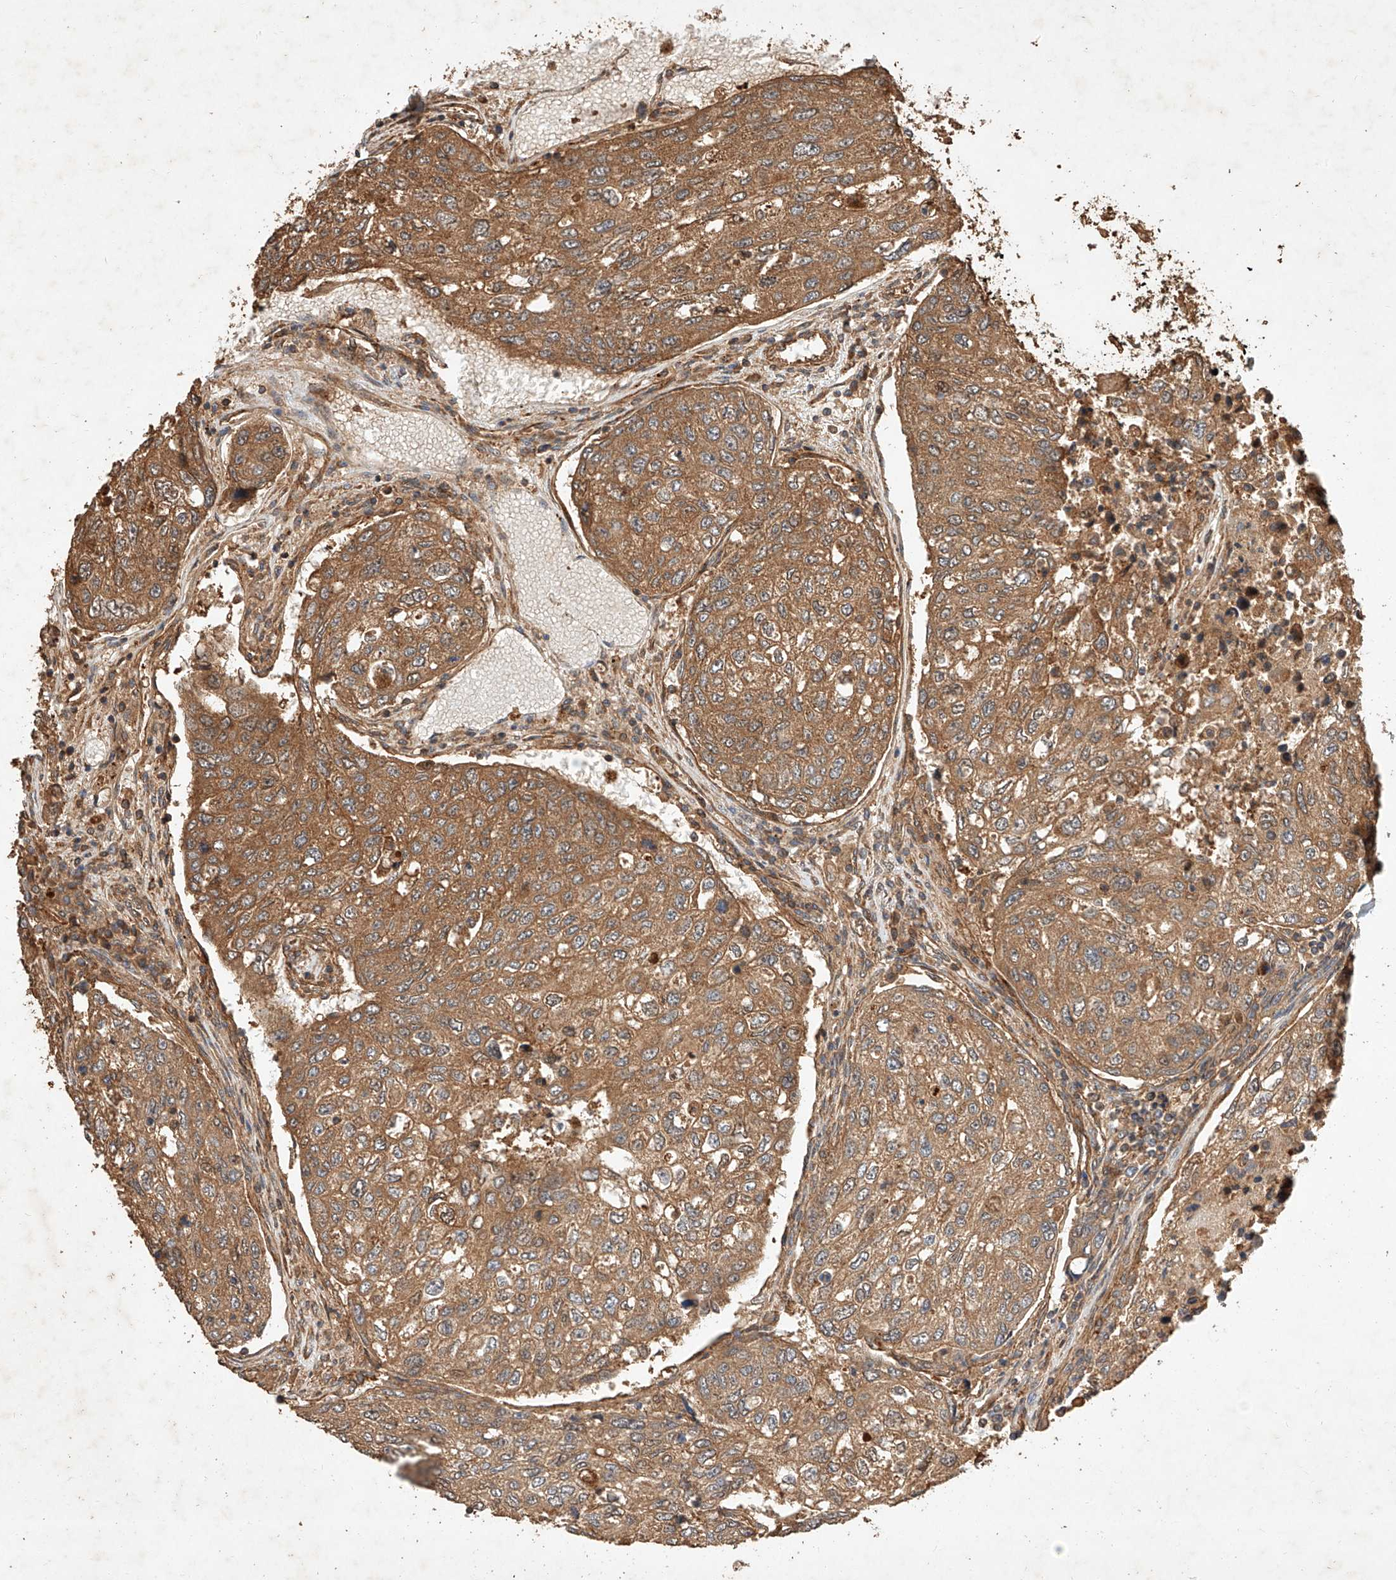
{"staining": {"intensity": "moderate", "quantity": ">75%", "location": "cytoplasmic/membranous"}, "tissue": "urothelial cancer", "cell_type": "Tumor cells", "image_type": "cancer", "snomed": [{"axis": "morphology", "description": "Urothelial carcinoma, High grade"}, {"axis": "topography", "description": "Lymph node"}, {"axis": "topography", "description": "Urinary bladder"}], "caption": "IHC histopathology image of human urothelial cancer stained for a protein (brown), which displays medium levels of moderate cytoplasmic/membranous positivity in approximately >75% of tumor cells.", "gene": "GHDC", "patient": {"sex": "male", "age": 51}}